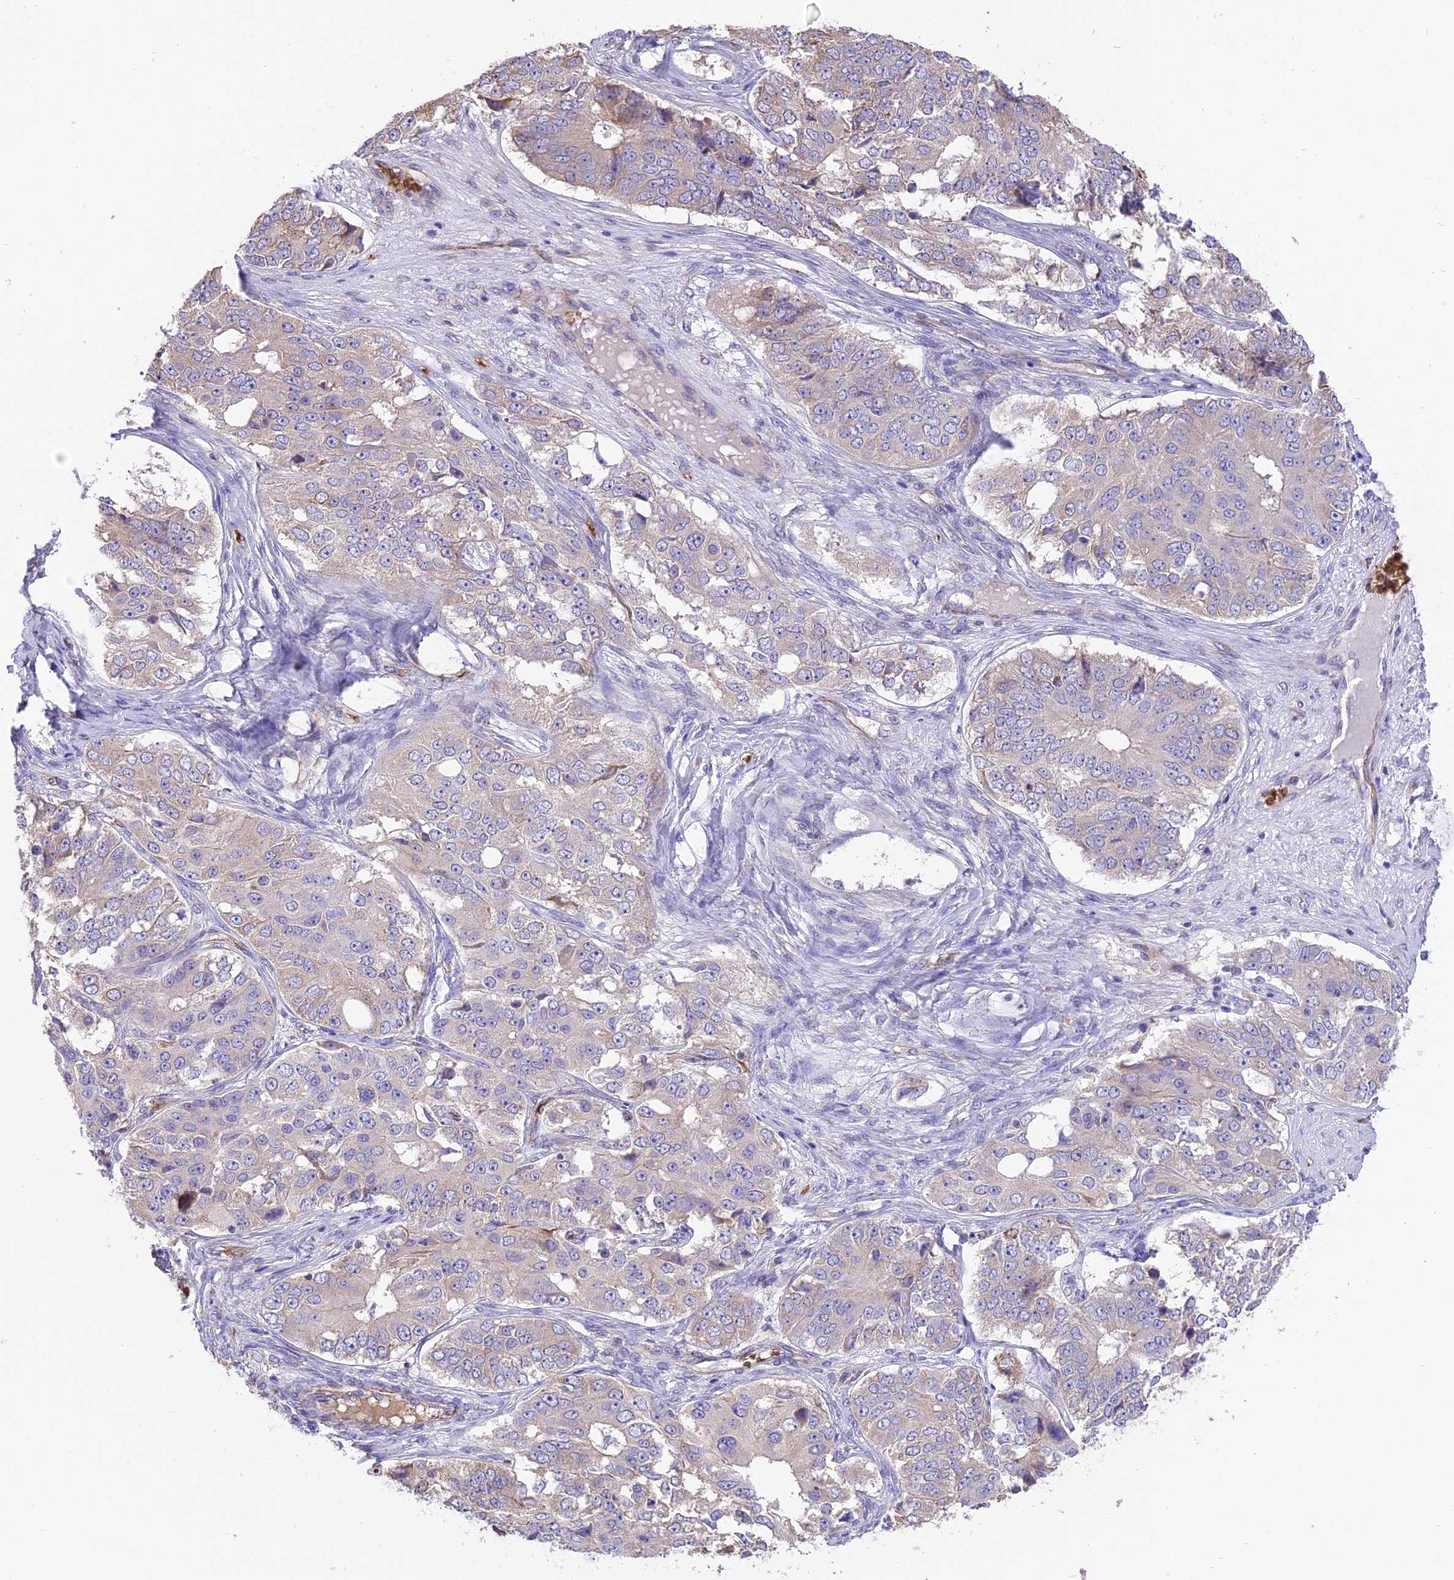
{"staining": {"intensity": "negative", "quantity": "none", "location": "none"}, "tissue": "ovarian cancer", "cell_type": "Tumor cells", "image_type": "cancer", "snomed": [{"axis": "morphology", "description": "Carcinoma, endometroid"}, {"axis": "topography", "description": "Ovary"}], "caption": "High magnification brightfield microscopy of ovarian cancer (endometroid carcinoma) stained with DAB (3,3'-diaminobenzidine) (brown) and counterstained with hematoxylin (blue): tumor cells show no significant expression.", "gene": "TTC4", "patient": {"sex": "female", "age": 51}}